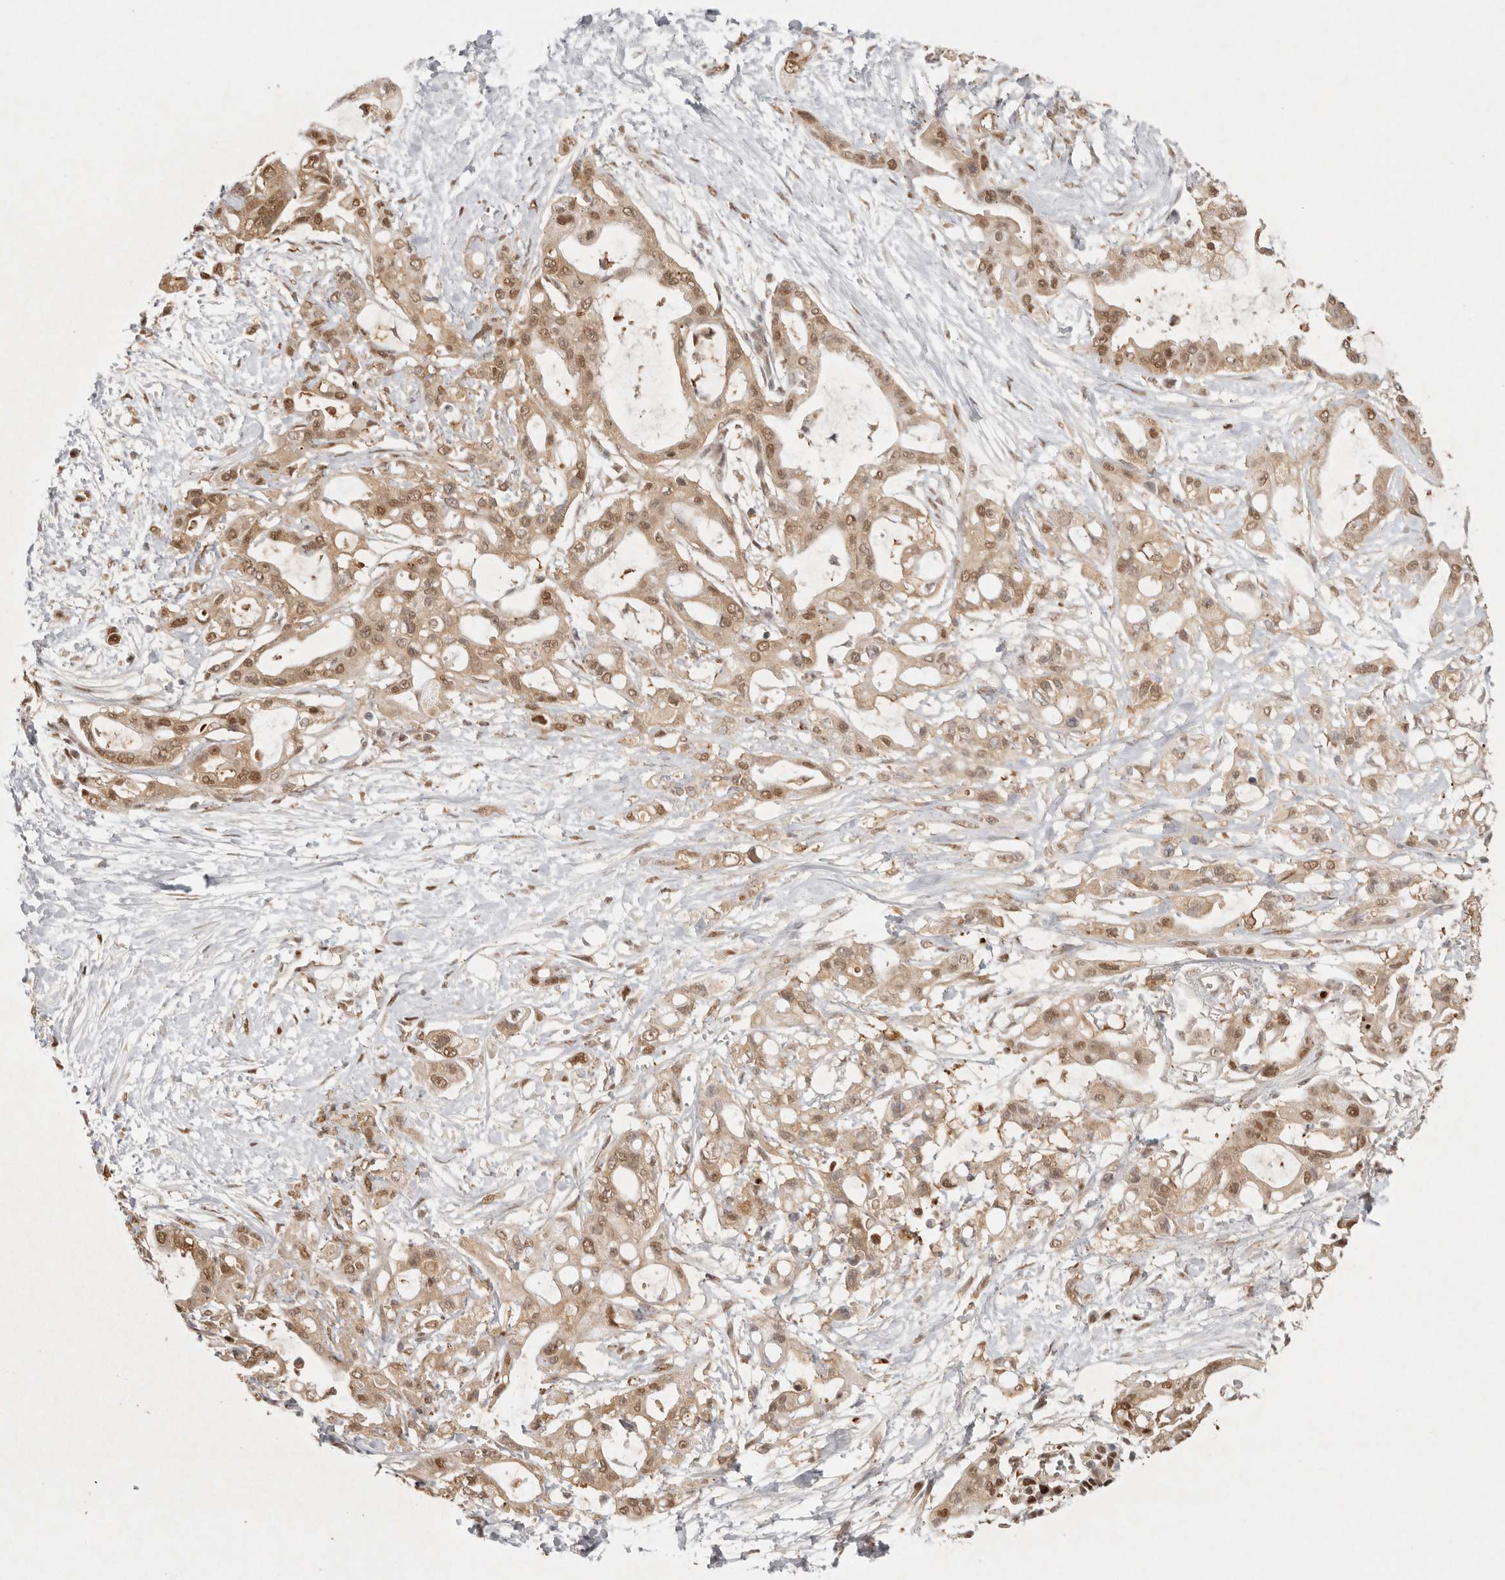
{"staining": {"intensity": "moderate", "quantity": ">75%", "location": "cytoplasmic/membranous,nuclear"}, "tissue": "pancreatic cancer", "cell_type": "Tumor cells", "image_type": "cancer", "snomed": [{"axis": "morphology", "description": "Adenocarcinoma, NOS"}, {"axis": "topography", "description": "Pancreas"}], "caption": "Immunohistochemical staining of pancreatic adenocarcinoma shows medium levels of moderate cytoplasmic/membranous and nuclear expression in approximately >75% of tumor cells. (IHC, brightfield microscopy, high magnification).", "gene": "PSMA5", "patient": {"sex": "male", "age": 68}}